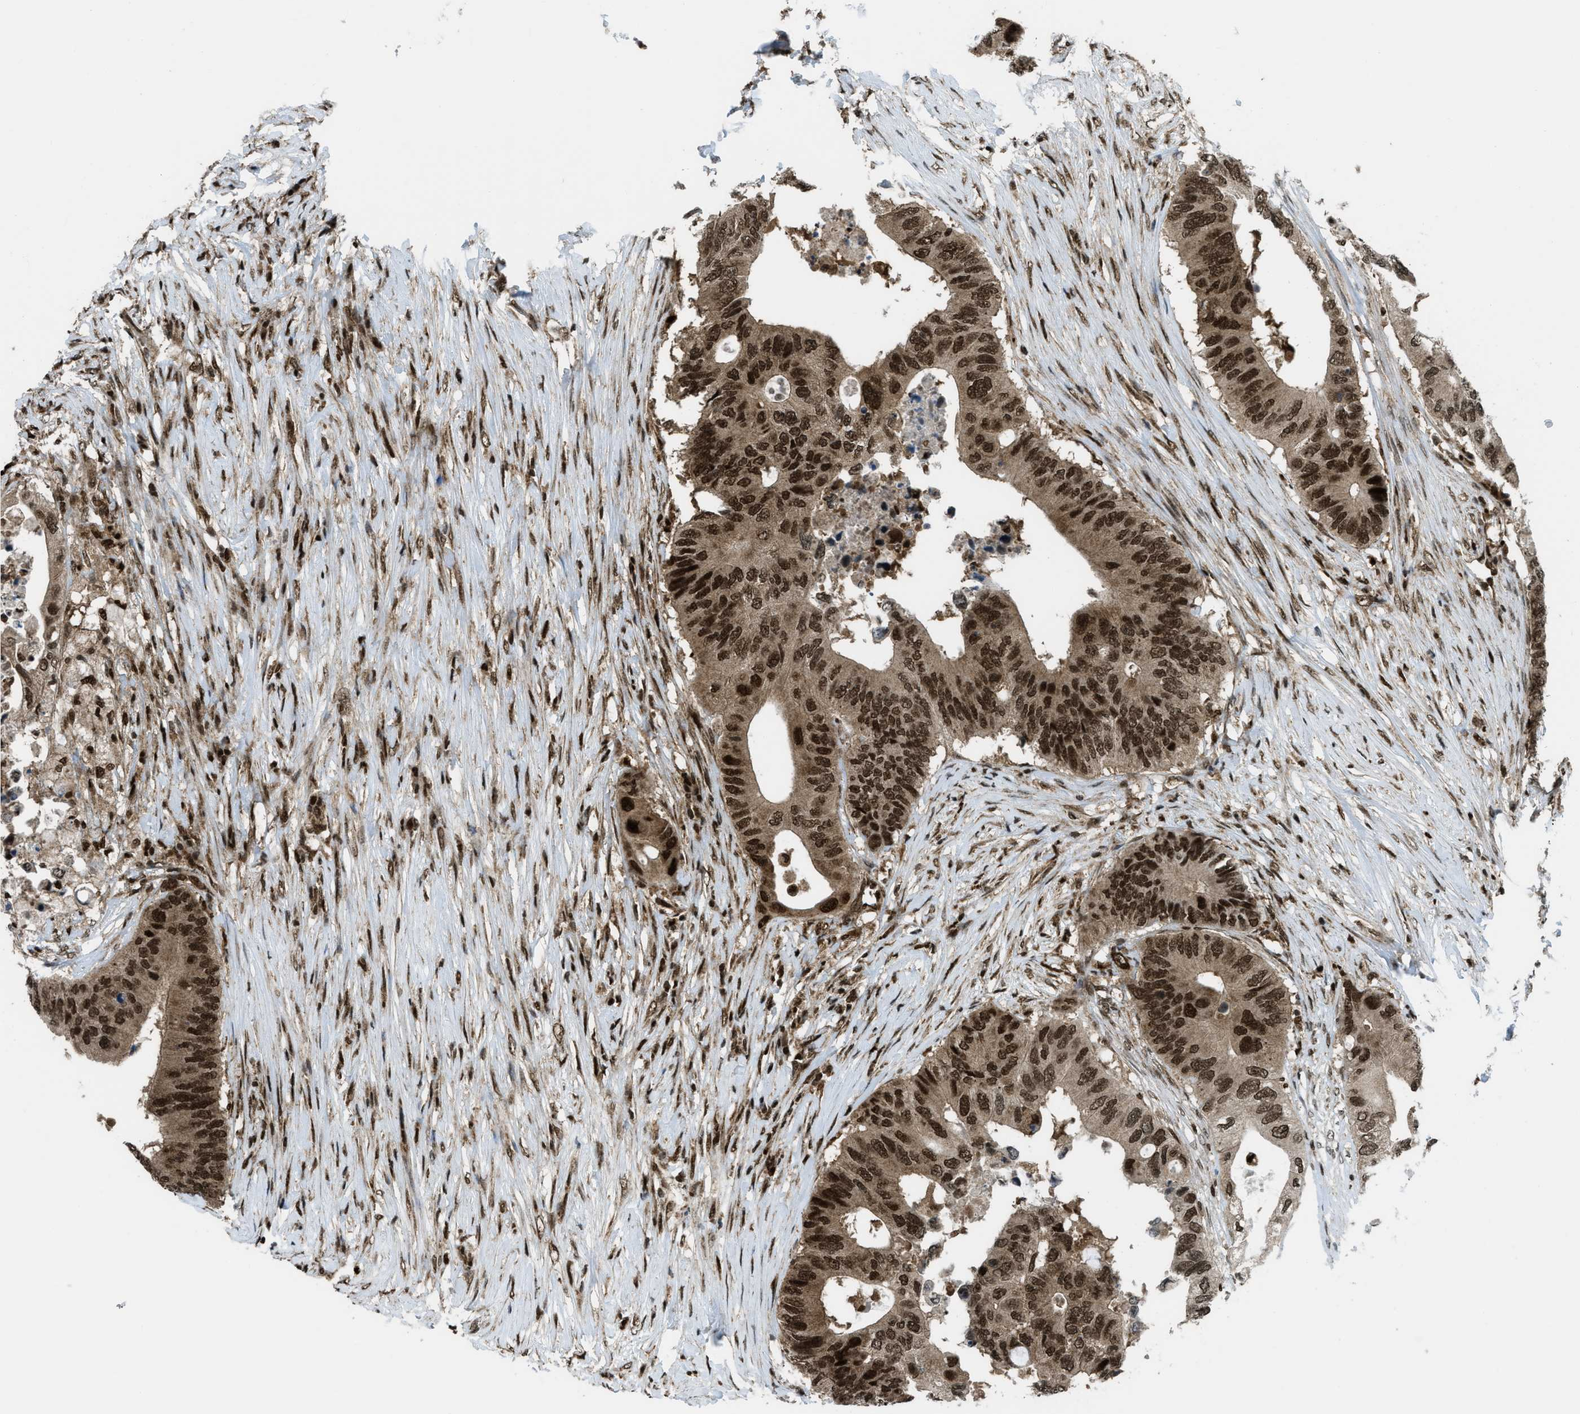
{"staining": {"intensity": "strong", "quantity": ">75%", "location": "nuclear"}, "tissue": "colorectal cancer", "cell_type": "Tumor cells", "image_type": "cancer", "snomed": [{"axis": "morphology", "description": "Adenocarcinoma, NOS"}, {"axis": "topography", "description": "Colon"}], "caption": "An image showing strong nuclear positivity in approximately >75% of tumor cells in colorectal cancer, as visualized by brown immunohistochemical staining.", "gene": "TNPO1", "patient": {"sex": "male", "age": 71}}